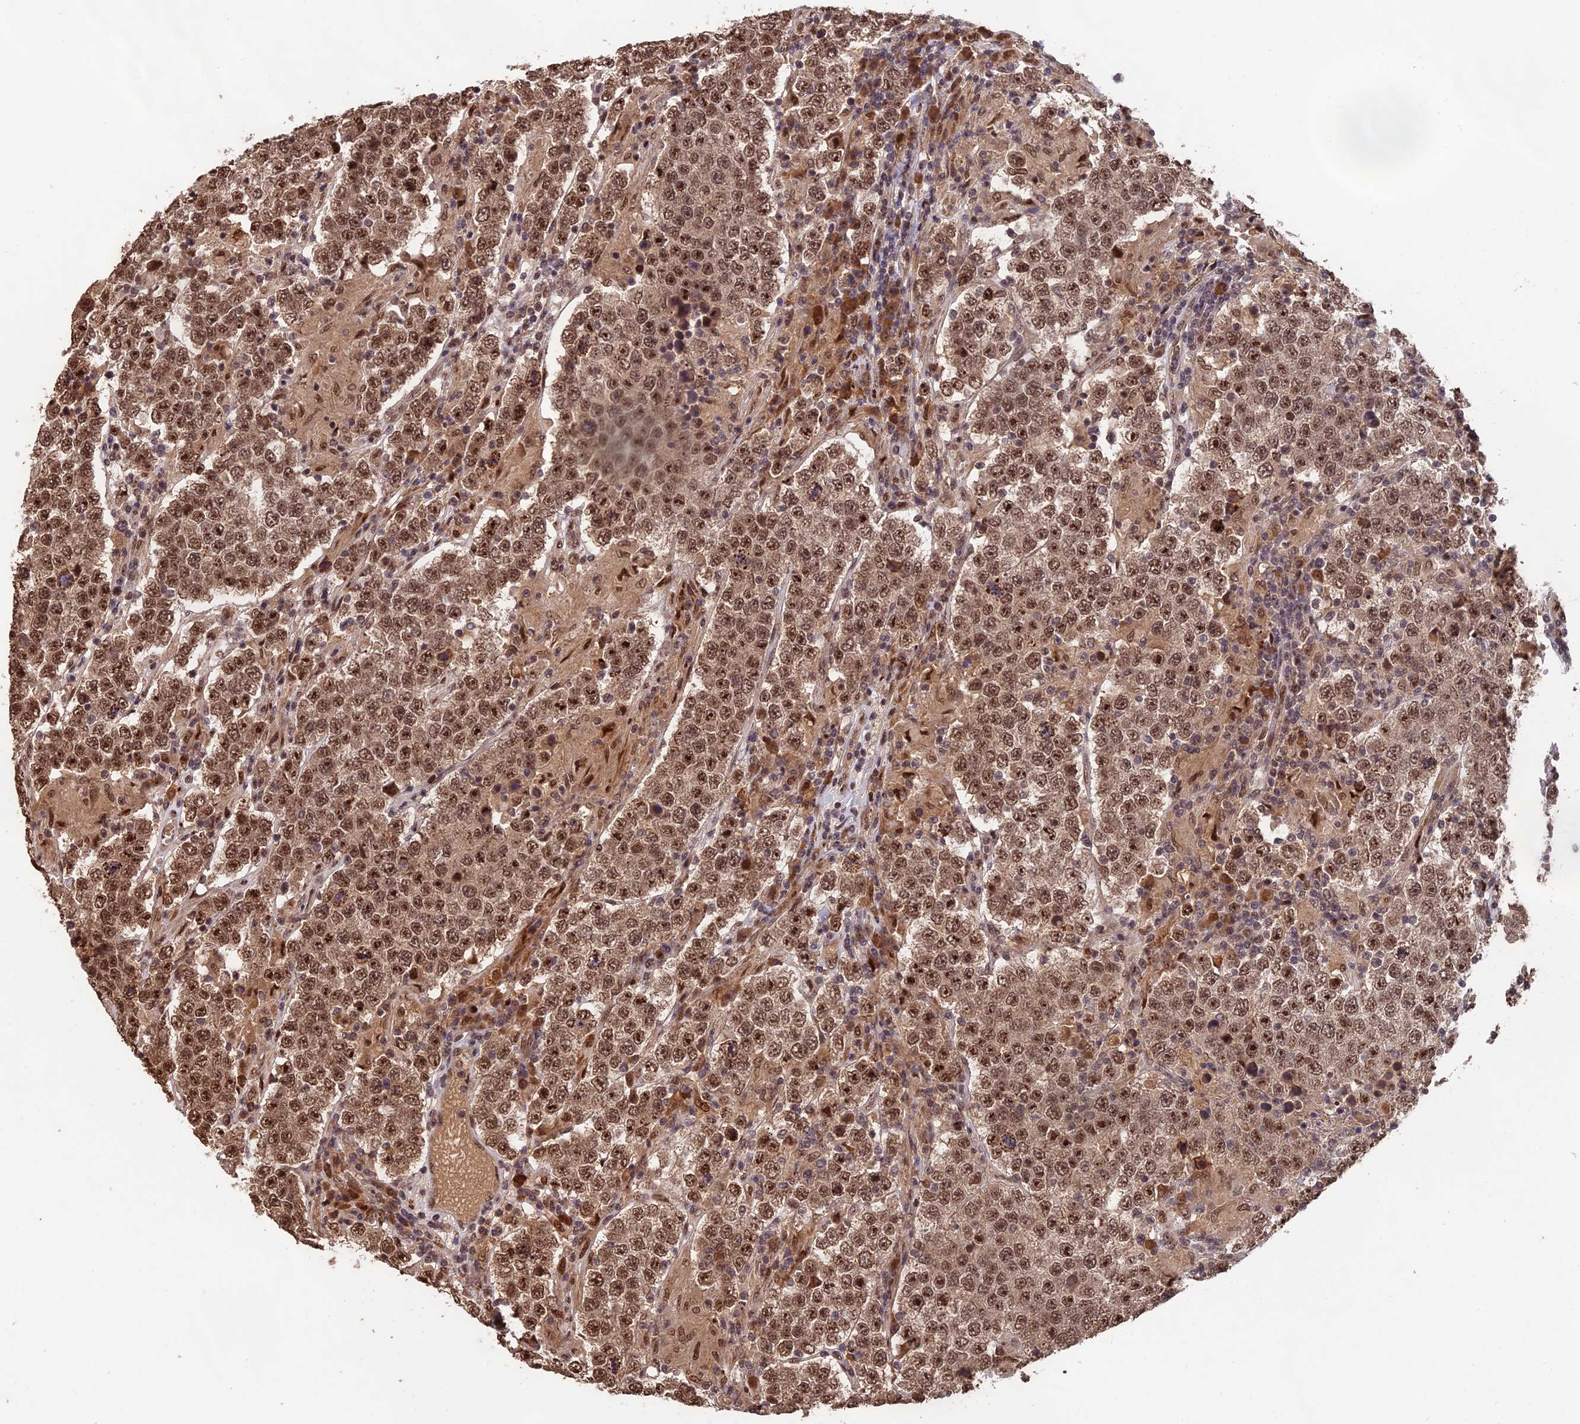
{"staining": {"intensity": "moderate", "quantity": ">75%", "location": "nuclear"}, "tissue": "testis cancer", "cell_type": "Tumor cells", "image_type": "cancer", "snomed": [{"axis": "morphology", "description": "Normal tissue, NOS"}, {"axis": "morphology", "description": "Urothelial carcinoma, High grade"}, {"axis": "morphology", "description": "Seminoma, NOS"}, {"axis": "morphology", "description": "Carcinoma, Embryonal, NOS"}, {"axis": "topography", "description": "Urinary bladder"}, {"axis": "topography", "description": "Testis"}], "caption": "Immunohistochemistry of human high-grade urothelial carcinoma (testis) displays medium levels of moderate nuclear positivity in about >75% of tumor cells. The staining was performed using DAB to visualize the protein expression in brown, while the nuclei were stained in blue with hematoxylin (Magnification: 20x).", "gene": "OSBPL1A", "patient": {"sex": "male", "age": 41}}